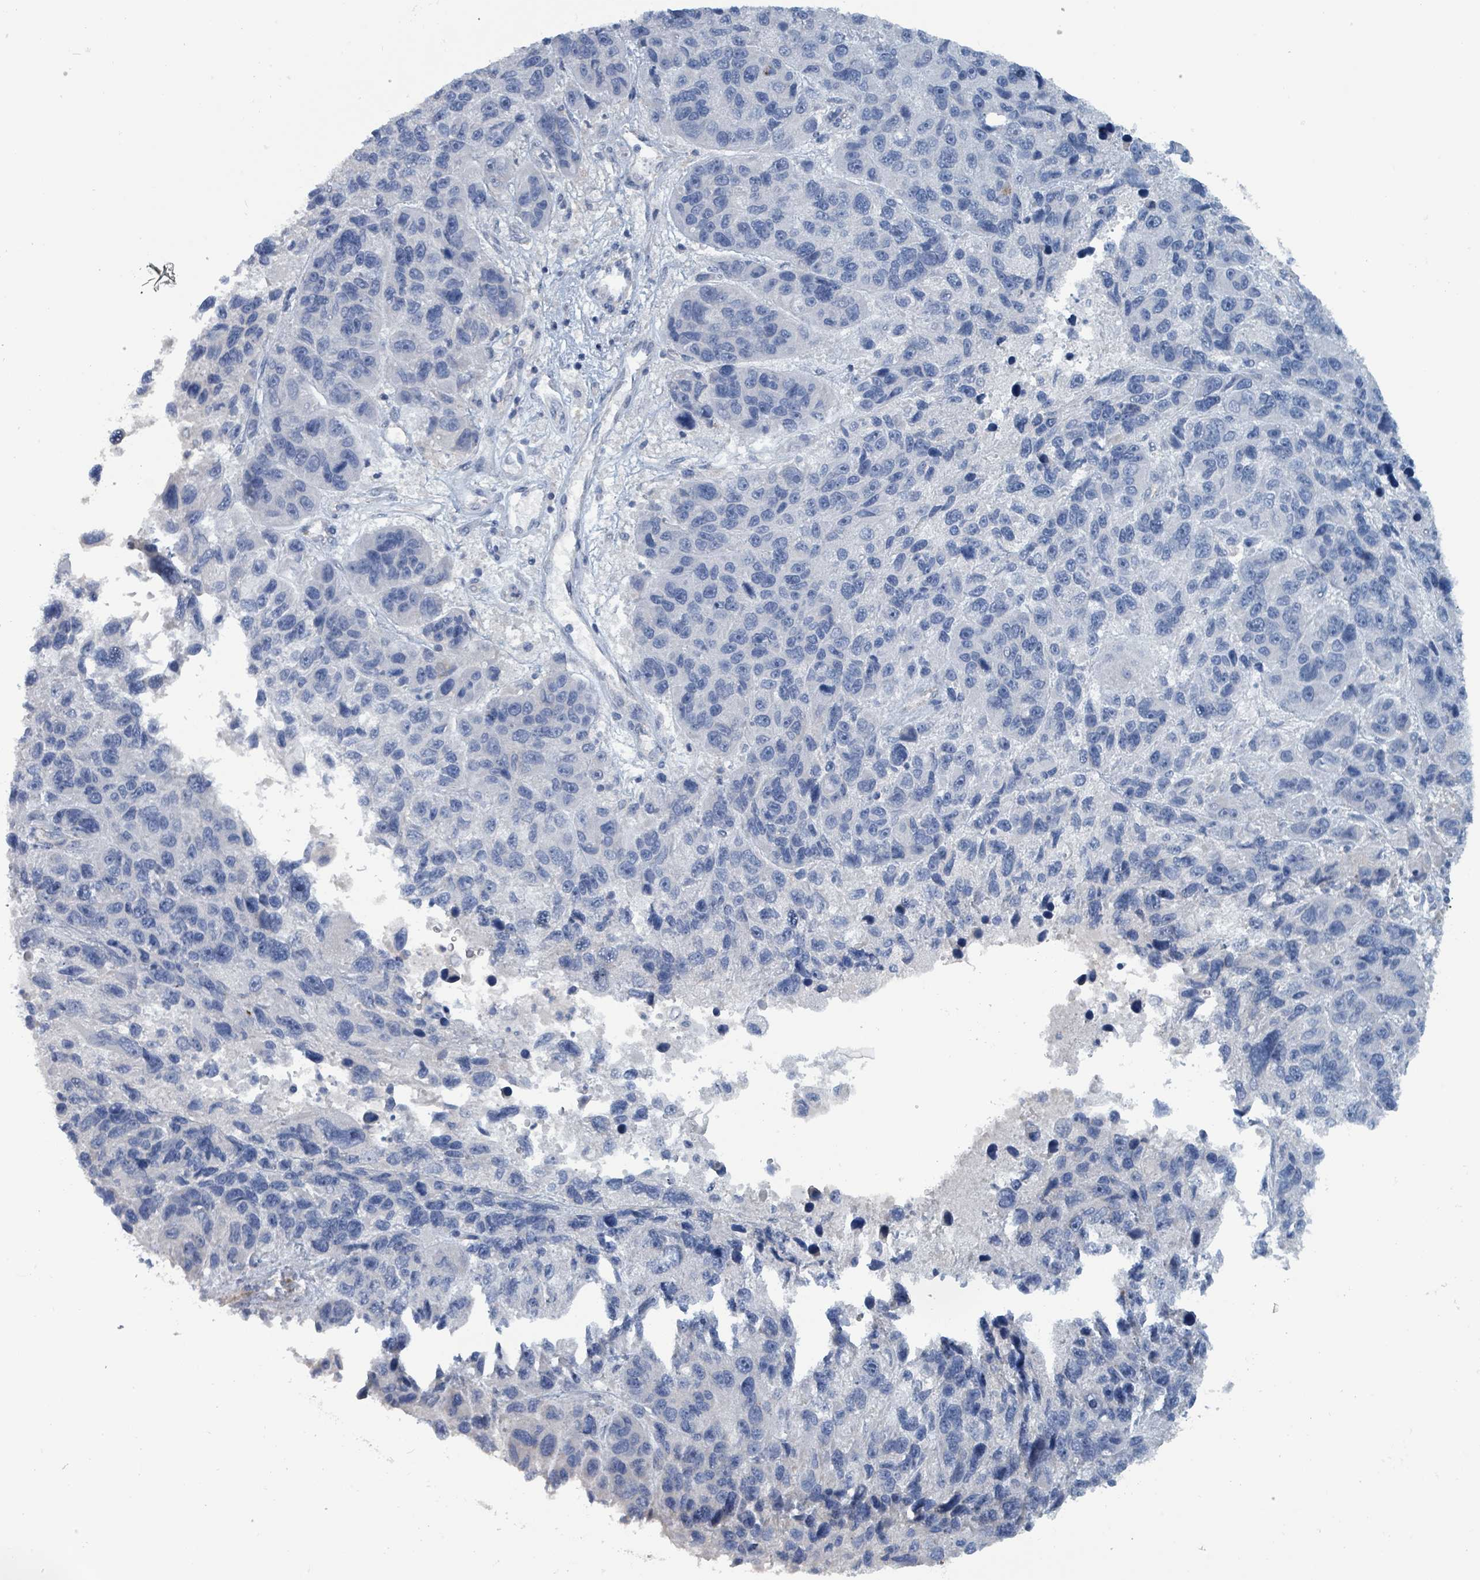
{"staining": {"intensity": "negative", "quantity": "none", "location": "none"}, "tissue": "melanoma", "cell_type": "Tumor cells", "image_type": "cancer", "snomed": [{"axis": "morphology", "description": "Malignant melanoma, NOS"}, {"axis": "topography", "description": "Skin"}], "caption": "Malignant melanoma was stained to show a protein in brown. There is no significant expression in tumor cells.", "gene": "TAAR5", "patient": {"sex": "male", "age": 53}}